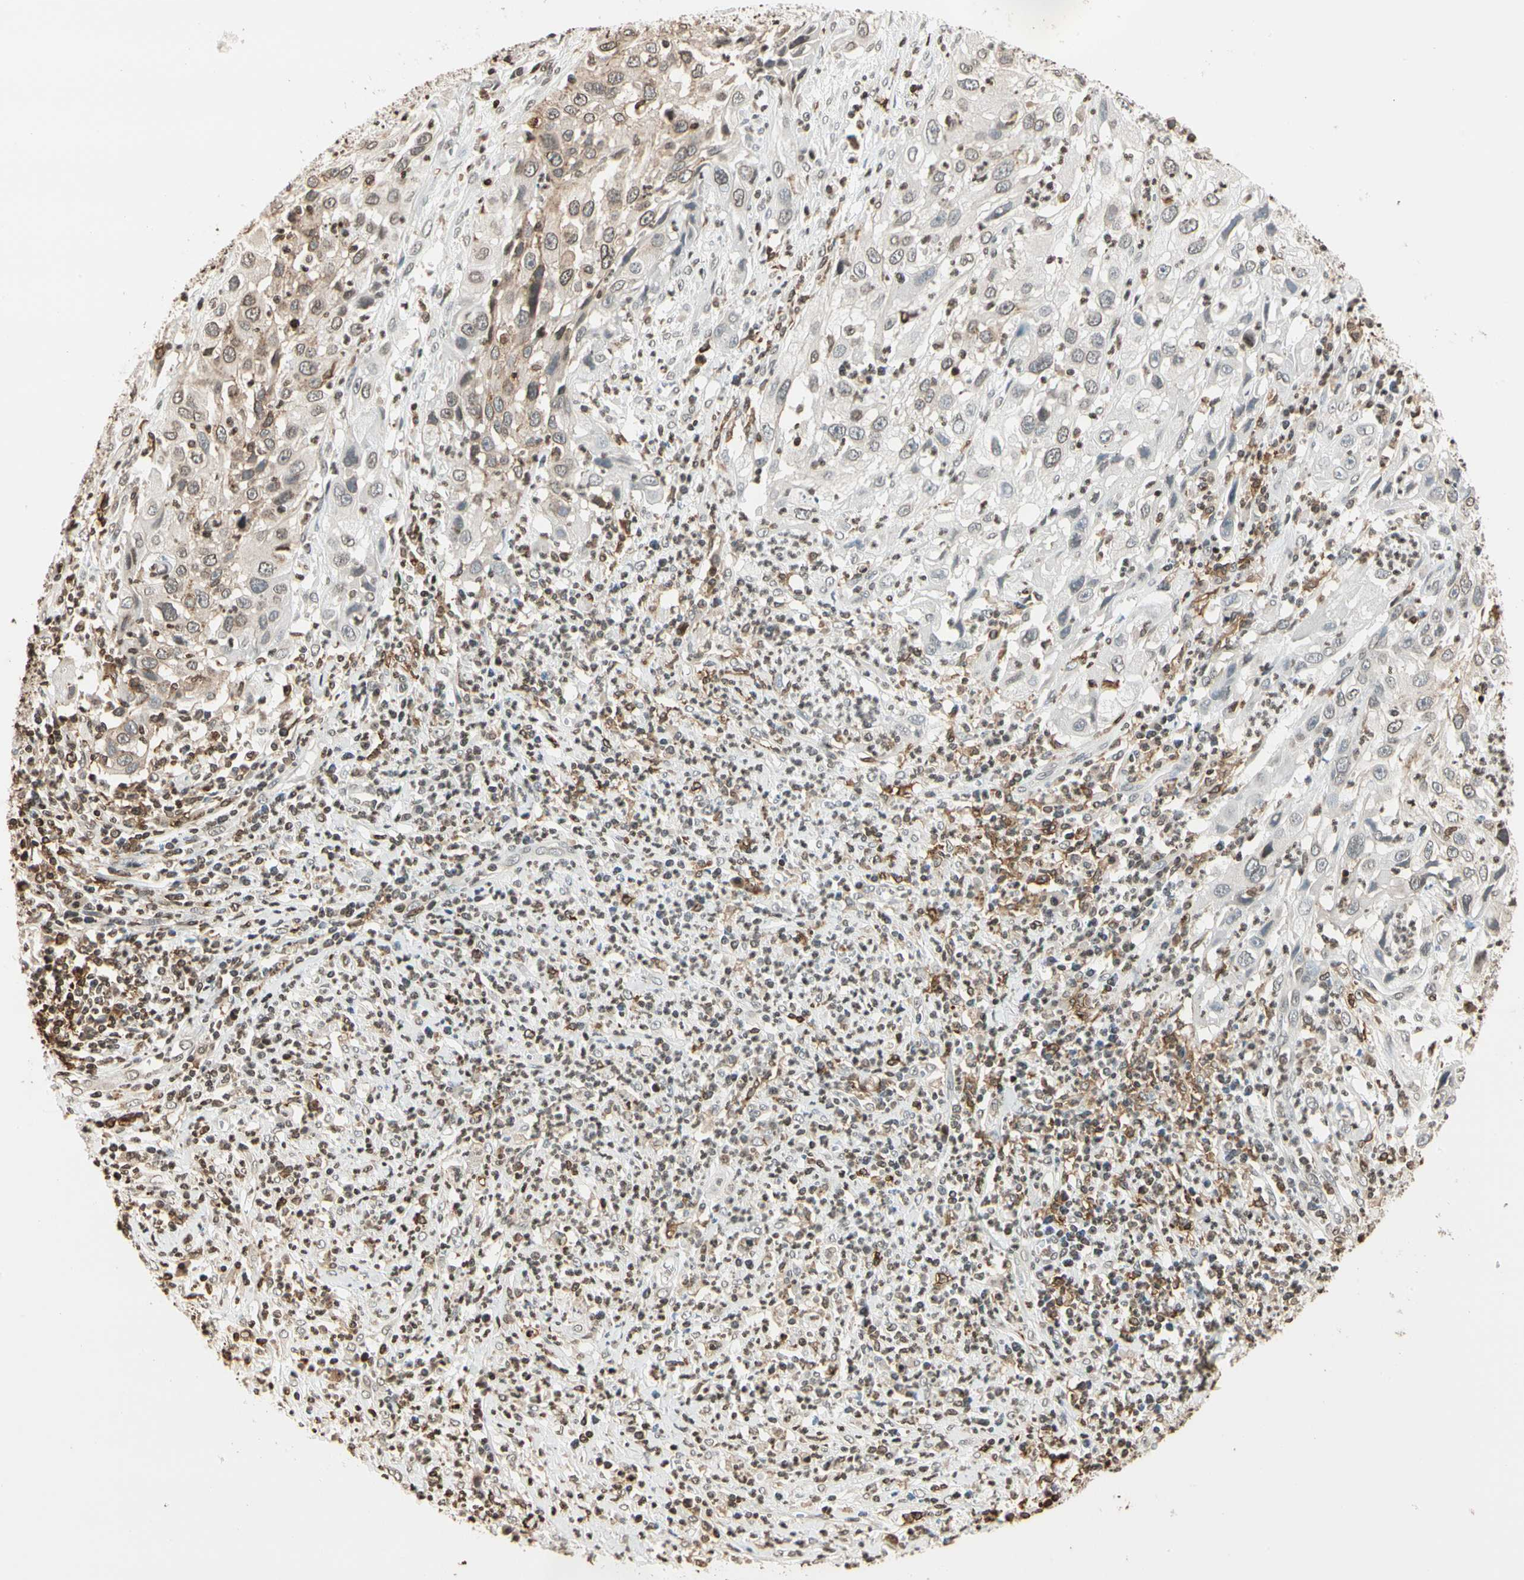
{"staining": {"intensity": "weak", "quantity": "25%-75%", "location": "cytoplasmic/membranous,nuclear"}, "tissue": "cervical cancer", "cell_type": "Tumor cells", "image_type": "cancer", "snomed": [{"axis": "morphology", "description": "Squamous cell carcinoma, NOS"}, {"axis": "topography", "description": "Cervix"}], "caption": "Cervical cancer (squamous cell carcinoma) tissue reveals weak cytoplasmic/membranous and nuclear staining in approximately 25%-75% of tumor cells The staining was performed using DAB, with brown indicating positive protein expression. Nuclei are stained blue with hematoxylin.", "gene": "FER", "patient": {"sex": "female", "age": 32}}